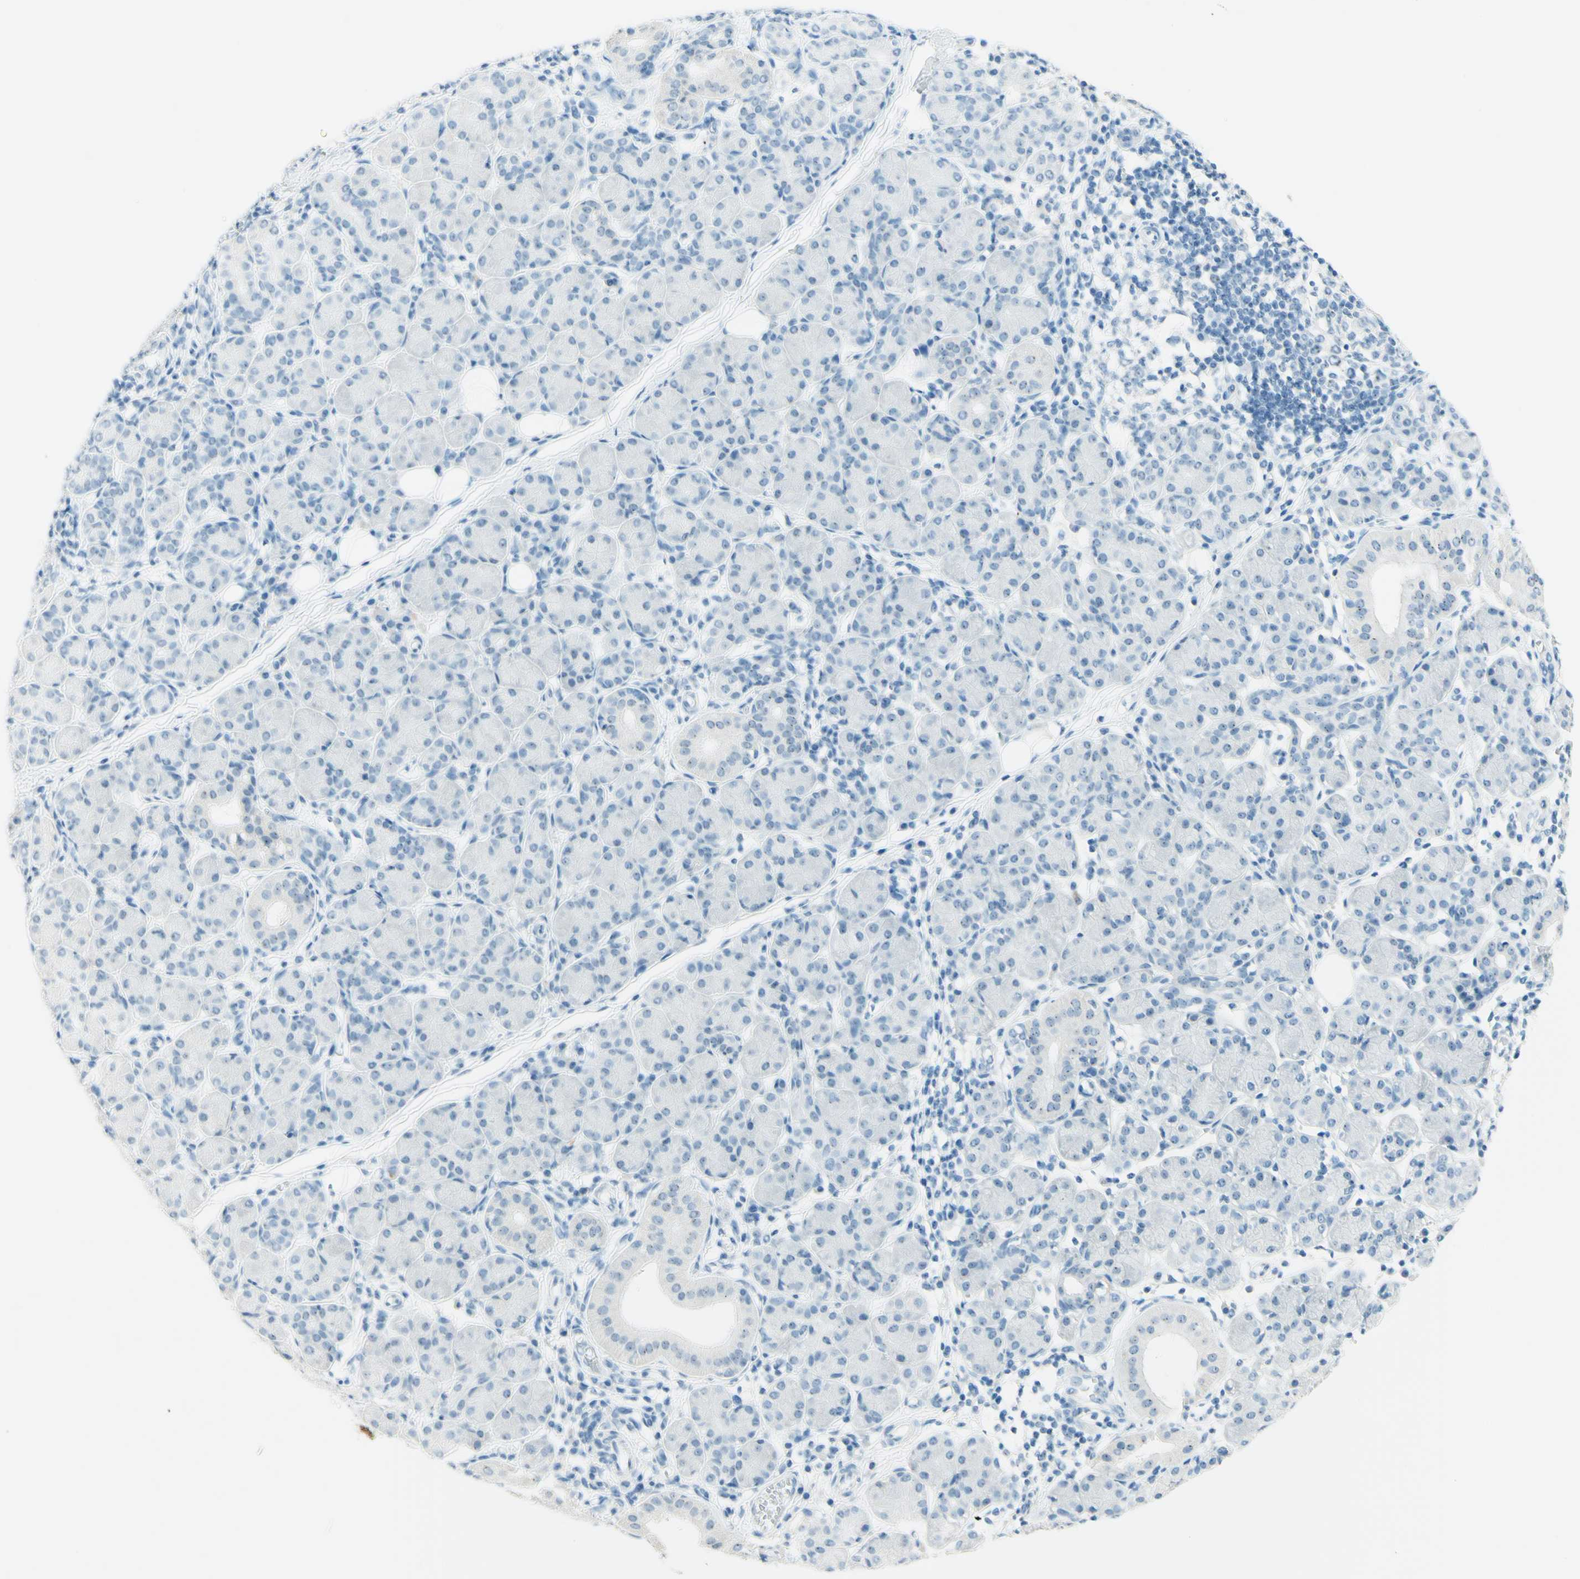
{"staining": {"intensity": "negative", "quantity": "none", "location": "none"}, "tissue": "salivary gland", "cell_type": "Glandular cells", "image_type": "normal", "snomed": [{"axis": "morphology", "description": "Normal tissue, NOS"}, {"axis": "morphology", "description": "Inflammation, NOS"}, {"axis": "topography", "description": "Lymph node"}, {"axis": "topography", "description": "Salivary gland"}], "caption": "Glandular cells are negative for protein expression in normal human salivary gland. The staining was performed using DAB to visualize the protein expression in brown, while the nuclei were stained in blue with hematoxylin (Magnification: 20x).", "gene": "FMR1NB", "patient": {"sex": "male", "age": 3}}